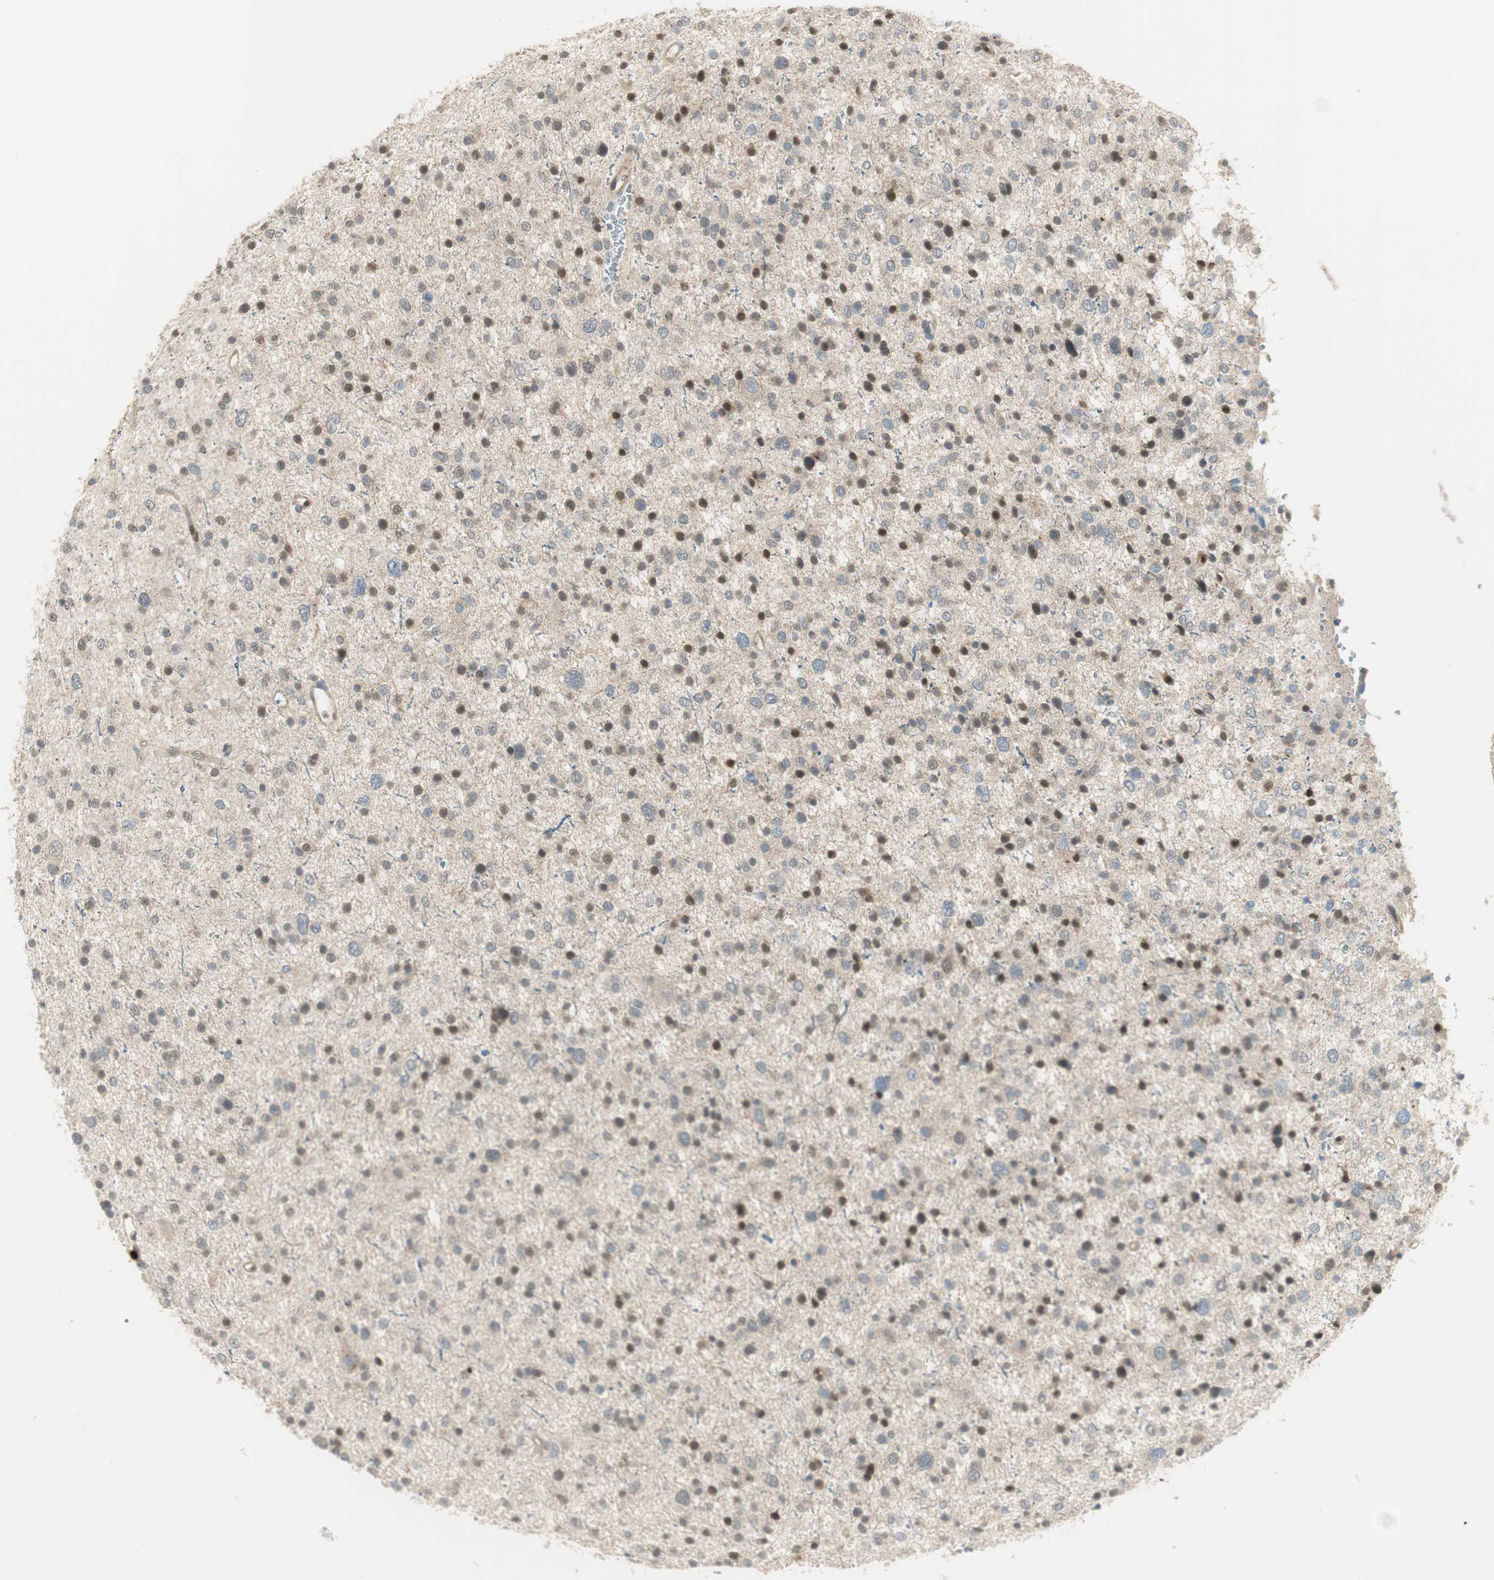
{"staining": {"intensity": "moderate", "quantity": "25%-75%", "location": "nuclear"}, "tissue": "glioma", "cell_type": "Tumor cells", "image_type": "cancer", "snomed": [{"axis": "morphology", "description": "Glioma, malignant, Low grade"}, {"axis": "topography", "description": "Brain"}], "caption": "Immunohistochemical staining of glioma shows medium levels of moderate nuclear protein expression in approximately 25%-75% of tumor cells.", "gene": "LTA4H", "patient": {"sex": "female", "age": 37}}